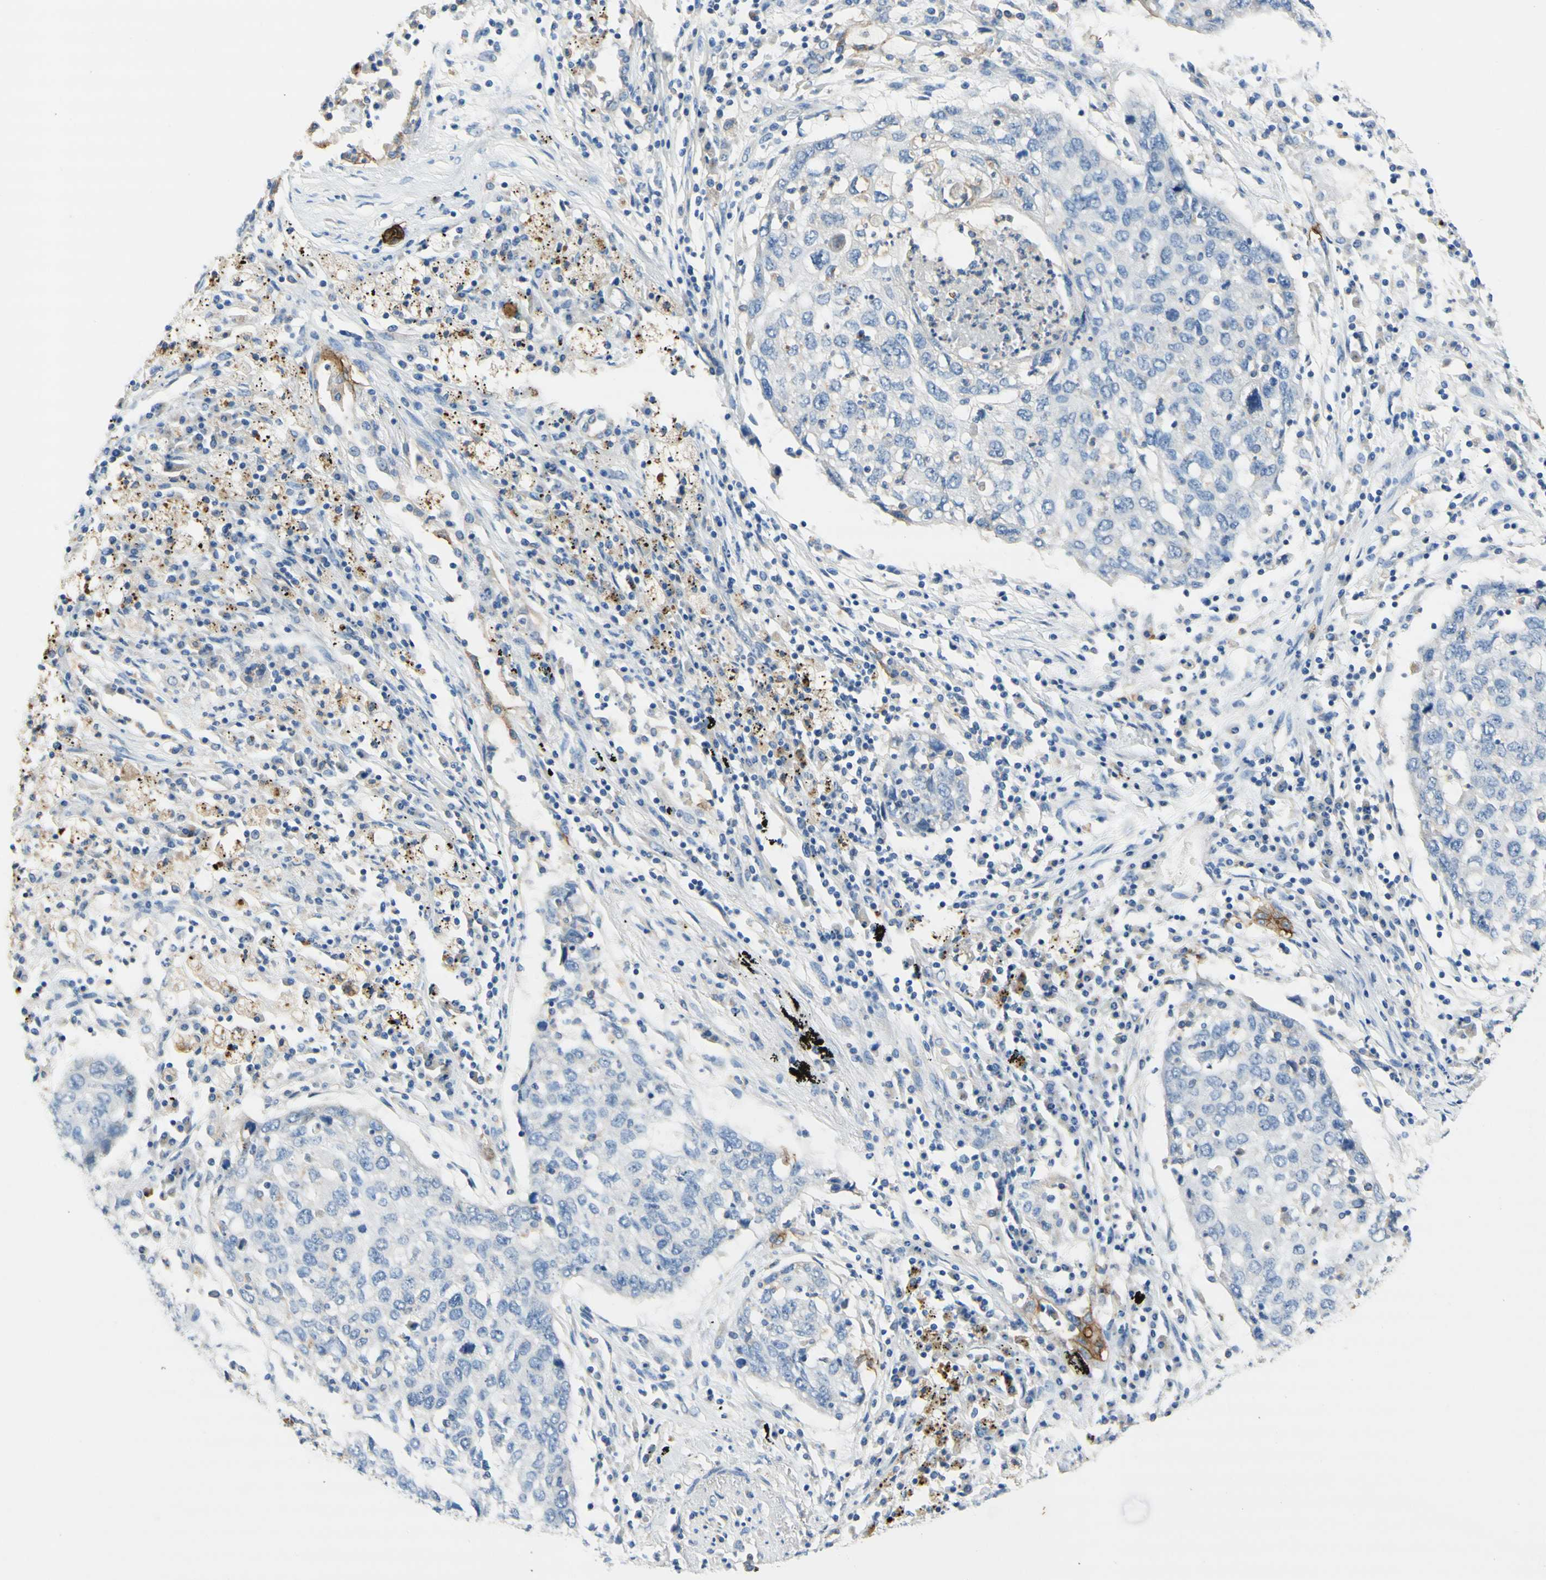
{"staining": {"intensity": "moderate", "quantity": "<25%", "location": "cytoplasmic/membranous"}, "tissue": "lung cancer", "cell_type": "Tumor cells", "image_type": "cancer", "snomed": [{"axis": "morphology", "description": "Squamous cell carcinoma, NOS"}, {"axis": "topography", "description": "Lung"}], "caption": "Approximately <25% of tumor cells in human lung squamous cell carcinoma demonstrate moderate cytoplasmic/membranous protein expression as visualized by brown immunohistochemical staining.", "gene": "F3", "patient": {"sex": "female", "age": 63}}